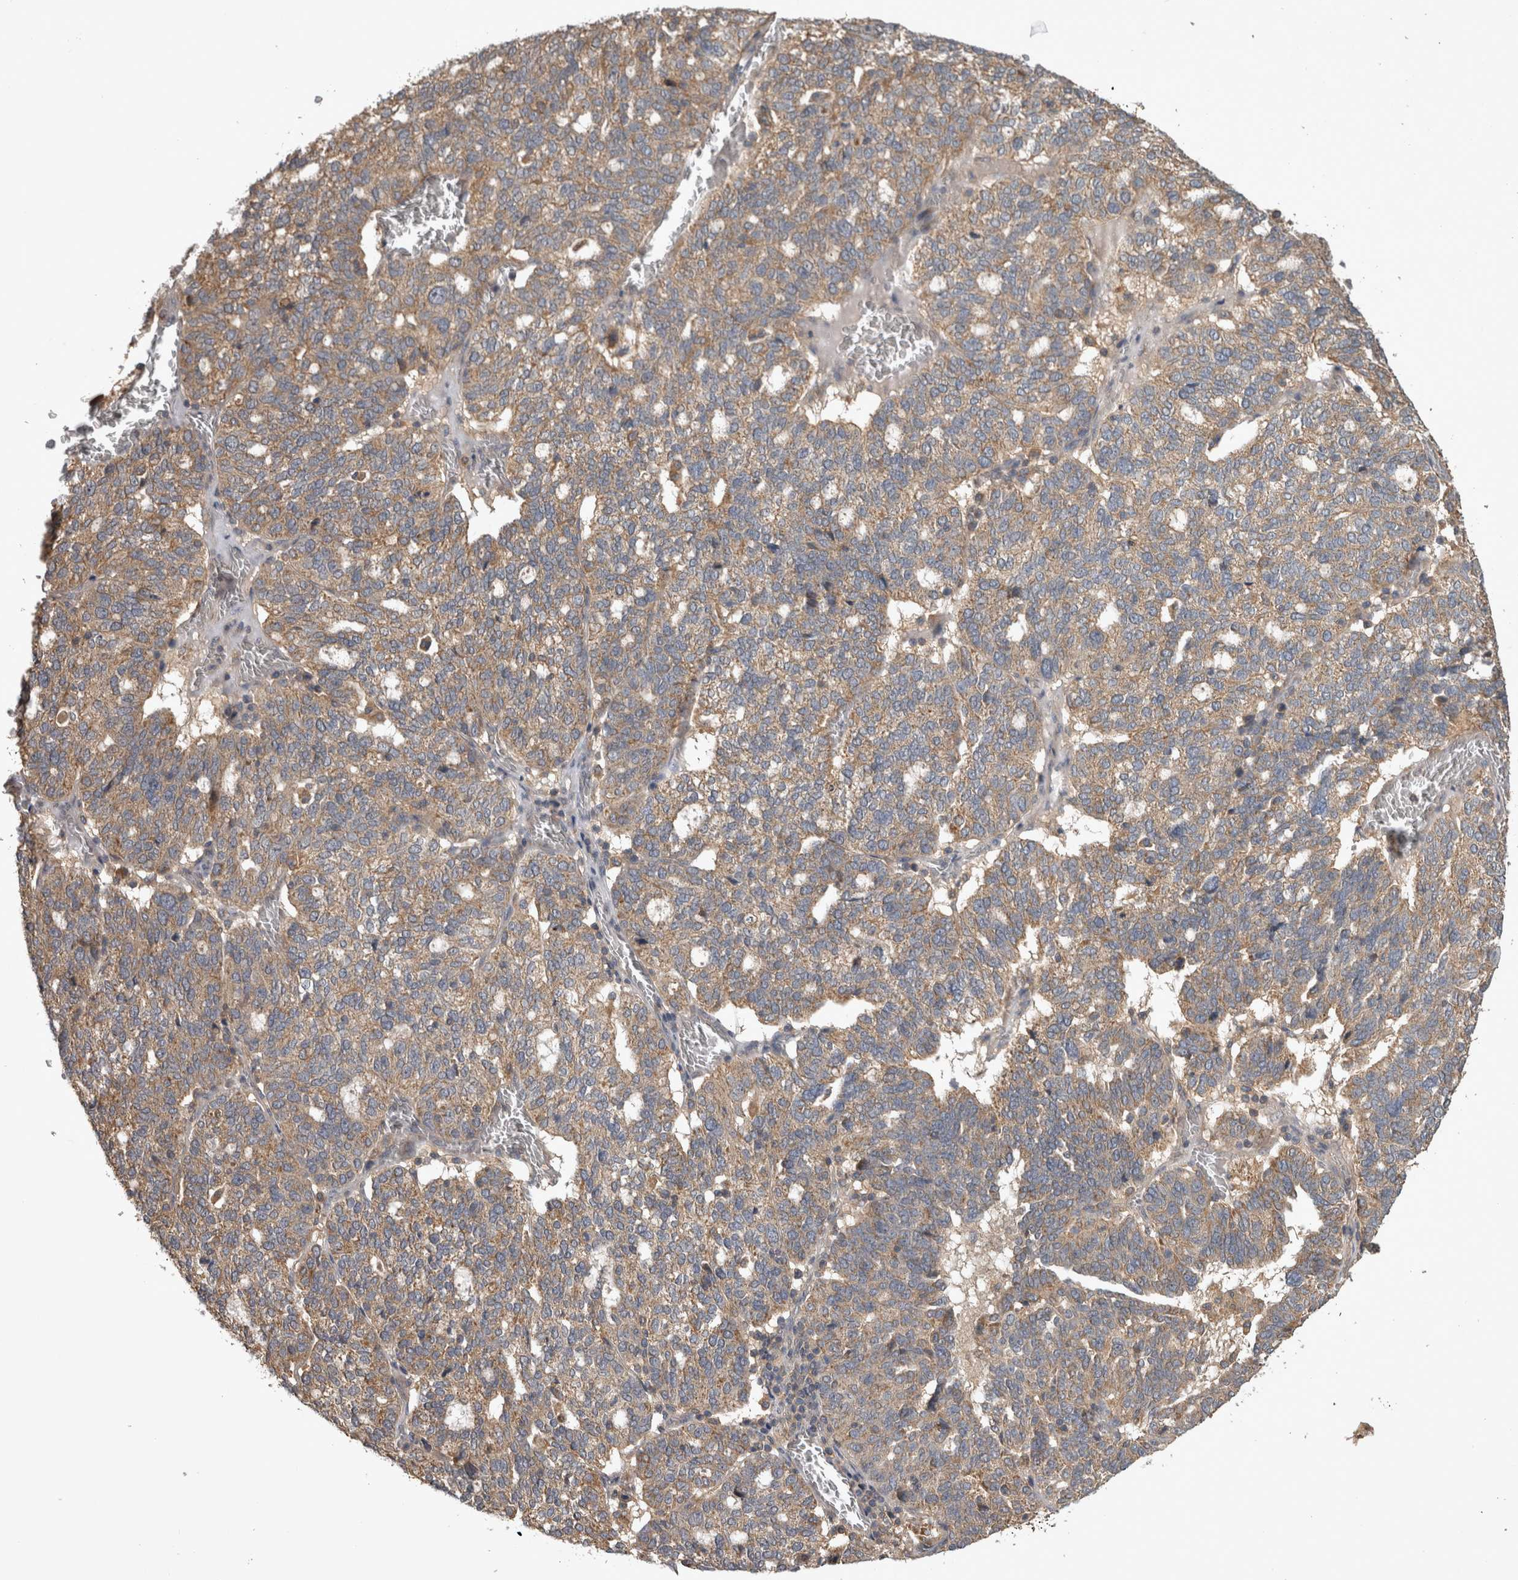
{"staining": {"intensity": "weak", "quantity": ">75%", "location": "cytoplasmic/membranous"}, "tissue": "ovarian cancer", "cell_type": "Tumor cells", "image_type": "cancer", "snomed": [{"axis": "morphology", "description": "Cystadenocarcinoma, serous, NOS"}, {"axis": "topography", "description": "Ovary"}], "caption": "The micrograph shows immunohistochemical staining of ovarian cancer (serous cystadenocarcinoma). There is weak cytoplasmic/membranous staining is identified in approximately >75% of tumor cells.", "gene": "TRMT61B", "patient": {"sex": "female", "age": 59}}